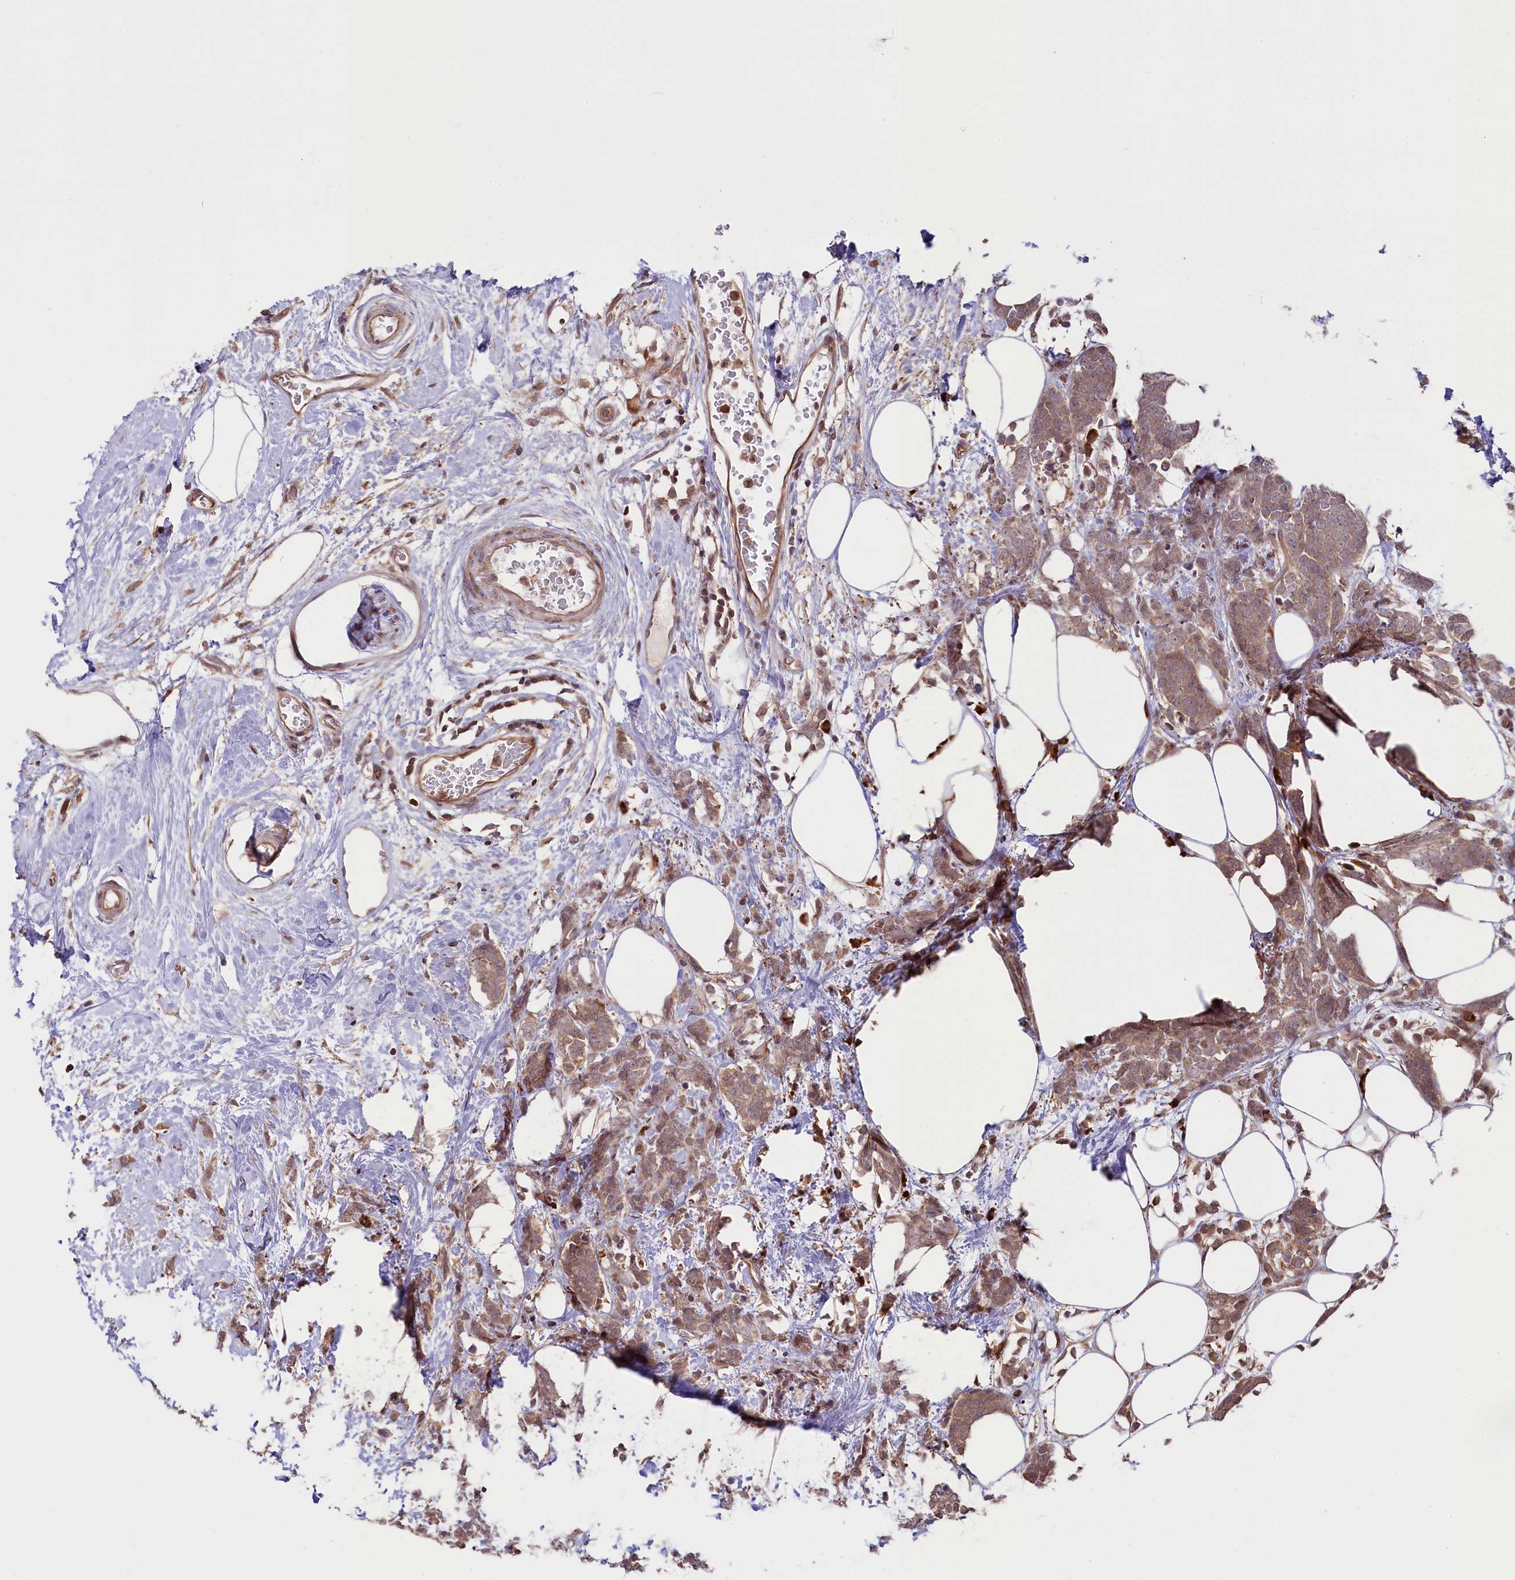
{"staining": {"intensity": "weak", "quantity": ">75%", "location": "cytoplasmic/membranous"}, "tissue": "breast cancer", "cell_type": "Tumor cells", "image_type": "cancer", "snomed": [{"axis": "morphology", "description": "Lobular carcinoma"}, {"axis": "topography", "description": "Breast"}], "caption": "Approximately >75% of tumor cells in breast lobular carcinoma show weak cytoplasmic/membranous protein staining as visualized by brown immunohistochemical staining.", "gene": "RIC8A", "patient": {"sex": "female", "age": 58}}